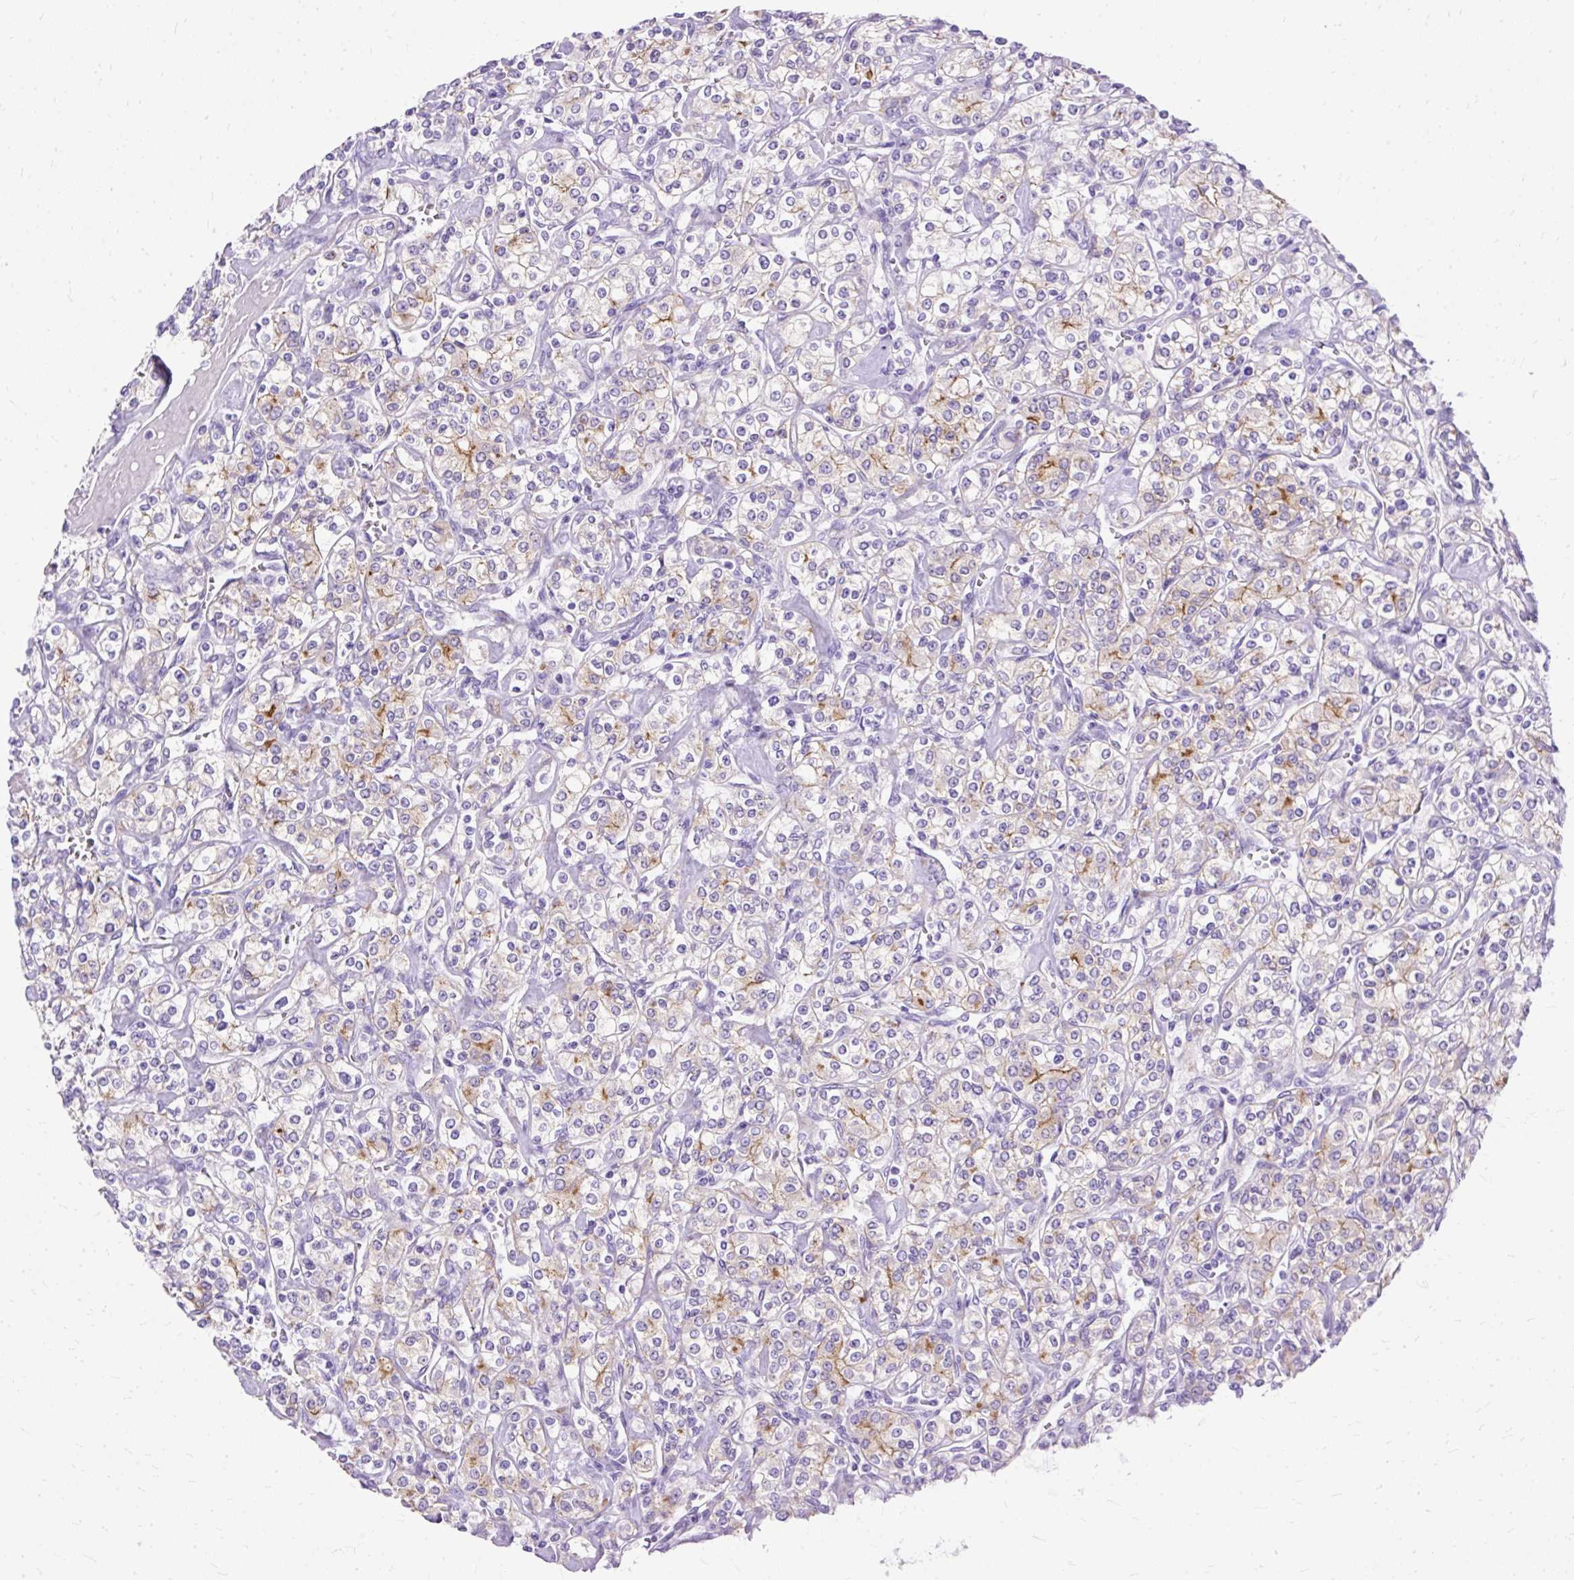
{"staining": {"intensity": "moderate", "quantity": "<25%", "location": "cytoplasmic/membranous"}, "tissue": "renal cancer", "cell_type": "Tumor cells", "image_type": "cancer", "snomed": [{"axis": "morphology", "description": "Adenocarcinoma, NOS"}, {"axis": "topography", "description": "Kidney"}], "caption": "About <25% of tumor cells in renal cancer (adenocarcinoma) display moderate cytoplasmic/membranous protein positivity as visualized by brown immunohistochemical staining.", "gene": "MYO6", "patient": {"sex": "male", "age": 77}}